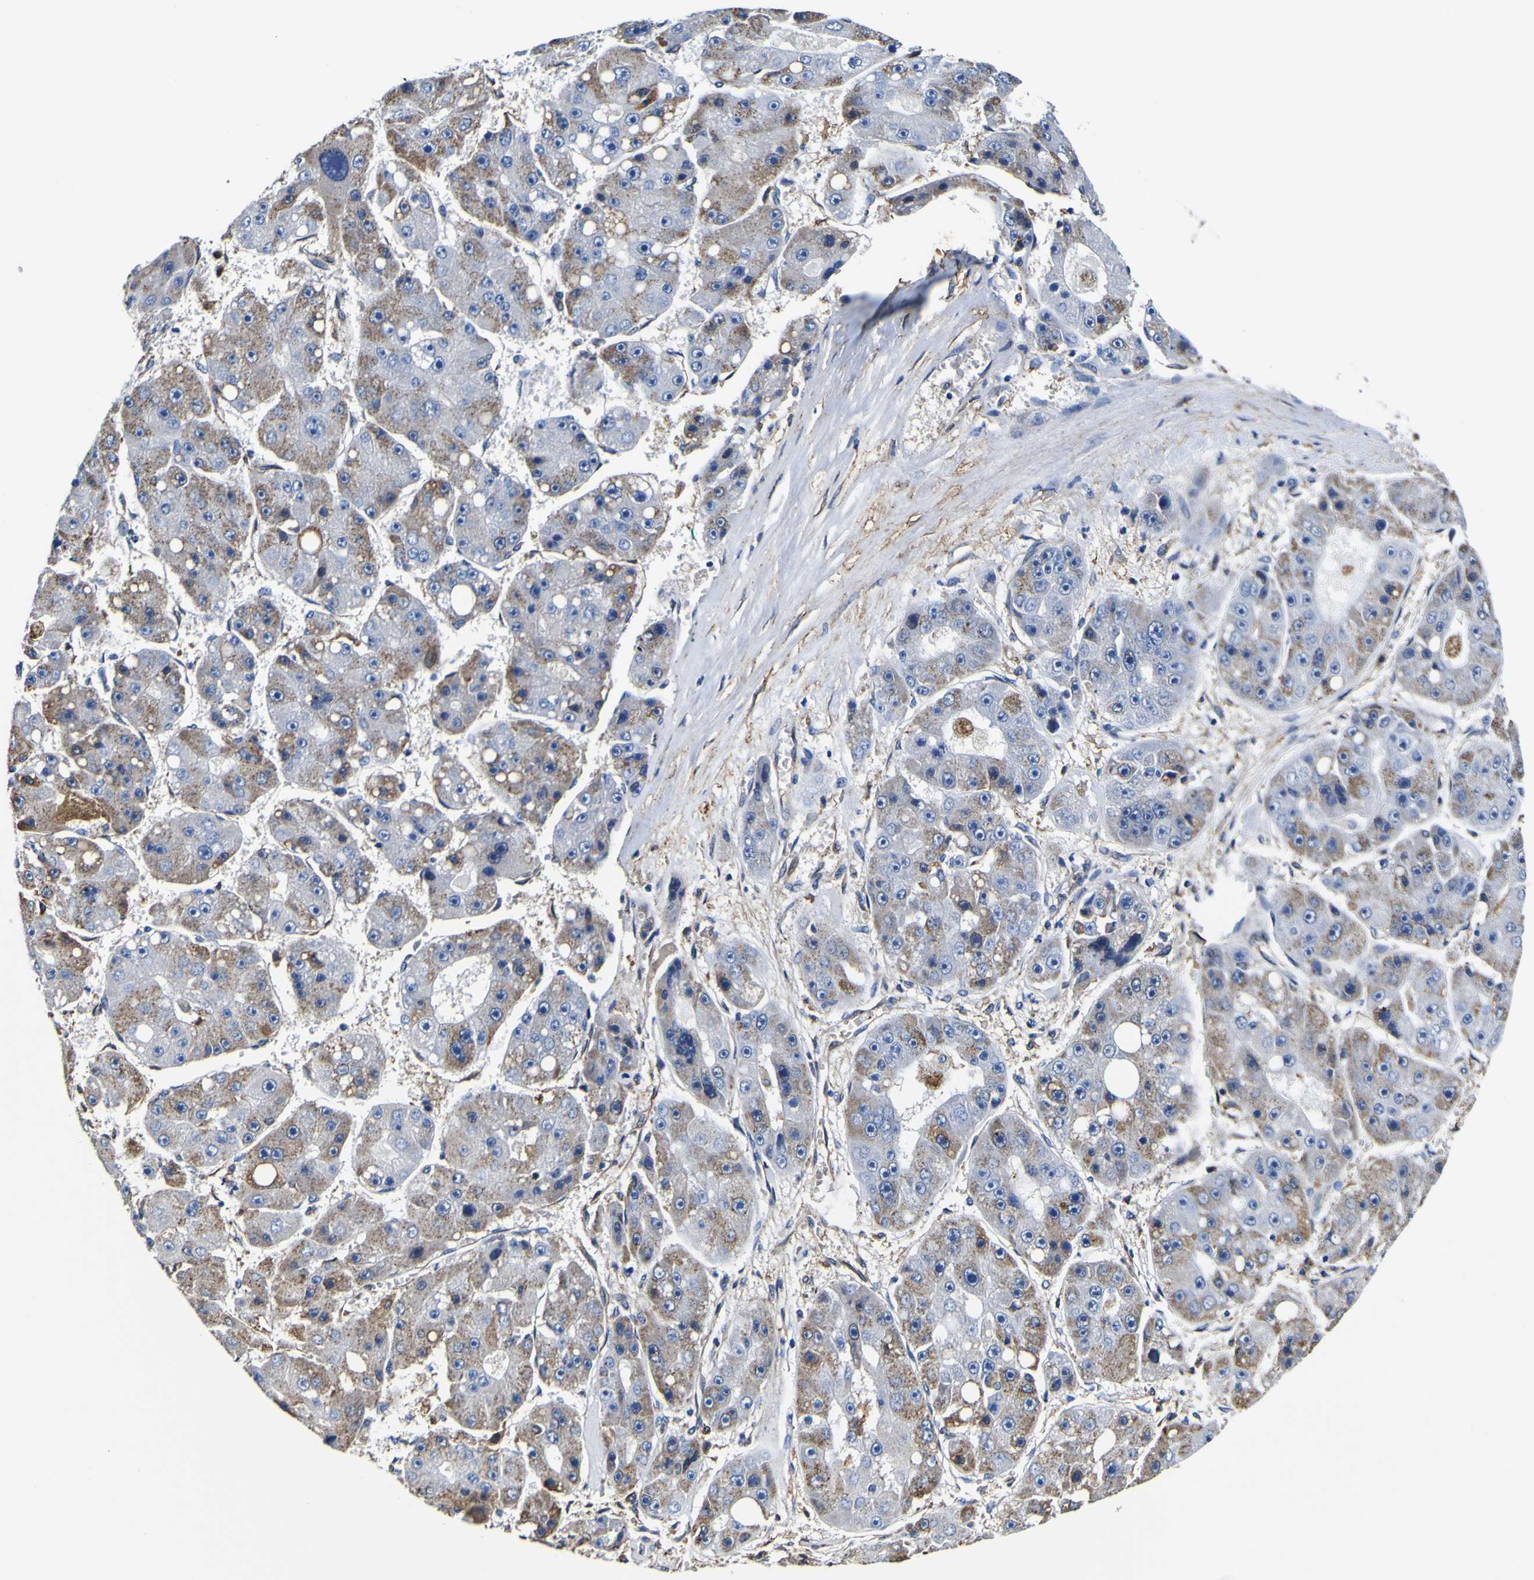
{"staining": {"intensity": "moderate", "quantity": "25%-75%", "location": "cytoplasmic/membranous"}, "tissue": "liver cancer", "cell_type": "Tumor cells", "image_type": "cancer", "snomed": [{"axis": "morphology", "description": "Carcinoma, Hepatocellular, NOS"}, {"axis": "topography", "description": "Liver"}], "caption": "Human liver cancer (hepatocellular carcinoma) stained with a brown dye demonstrates moderate cytoplasmic/membranous positive expression in about 25%-75% of tumor cells.", "gene": "PXDN", "patient": {"sex": "female", "age": 61}}